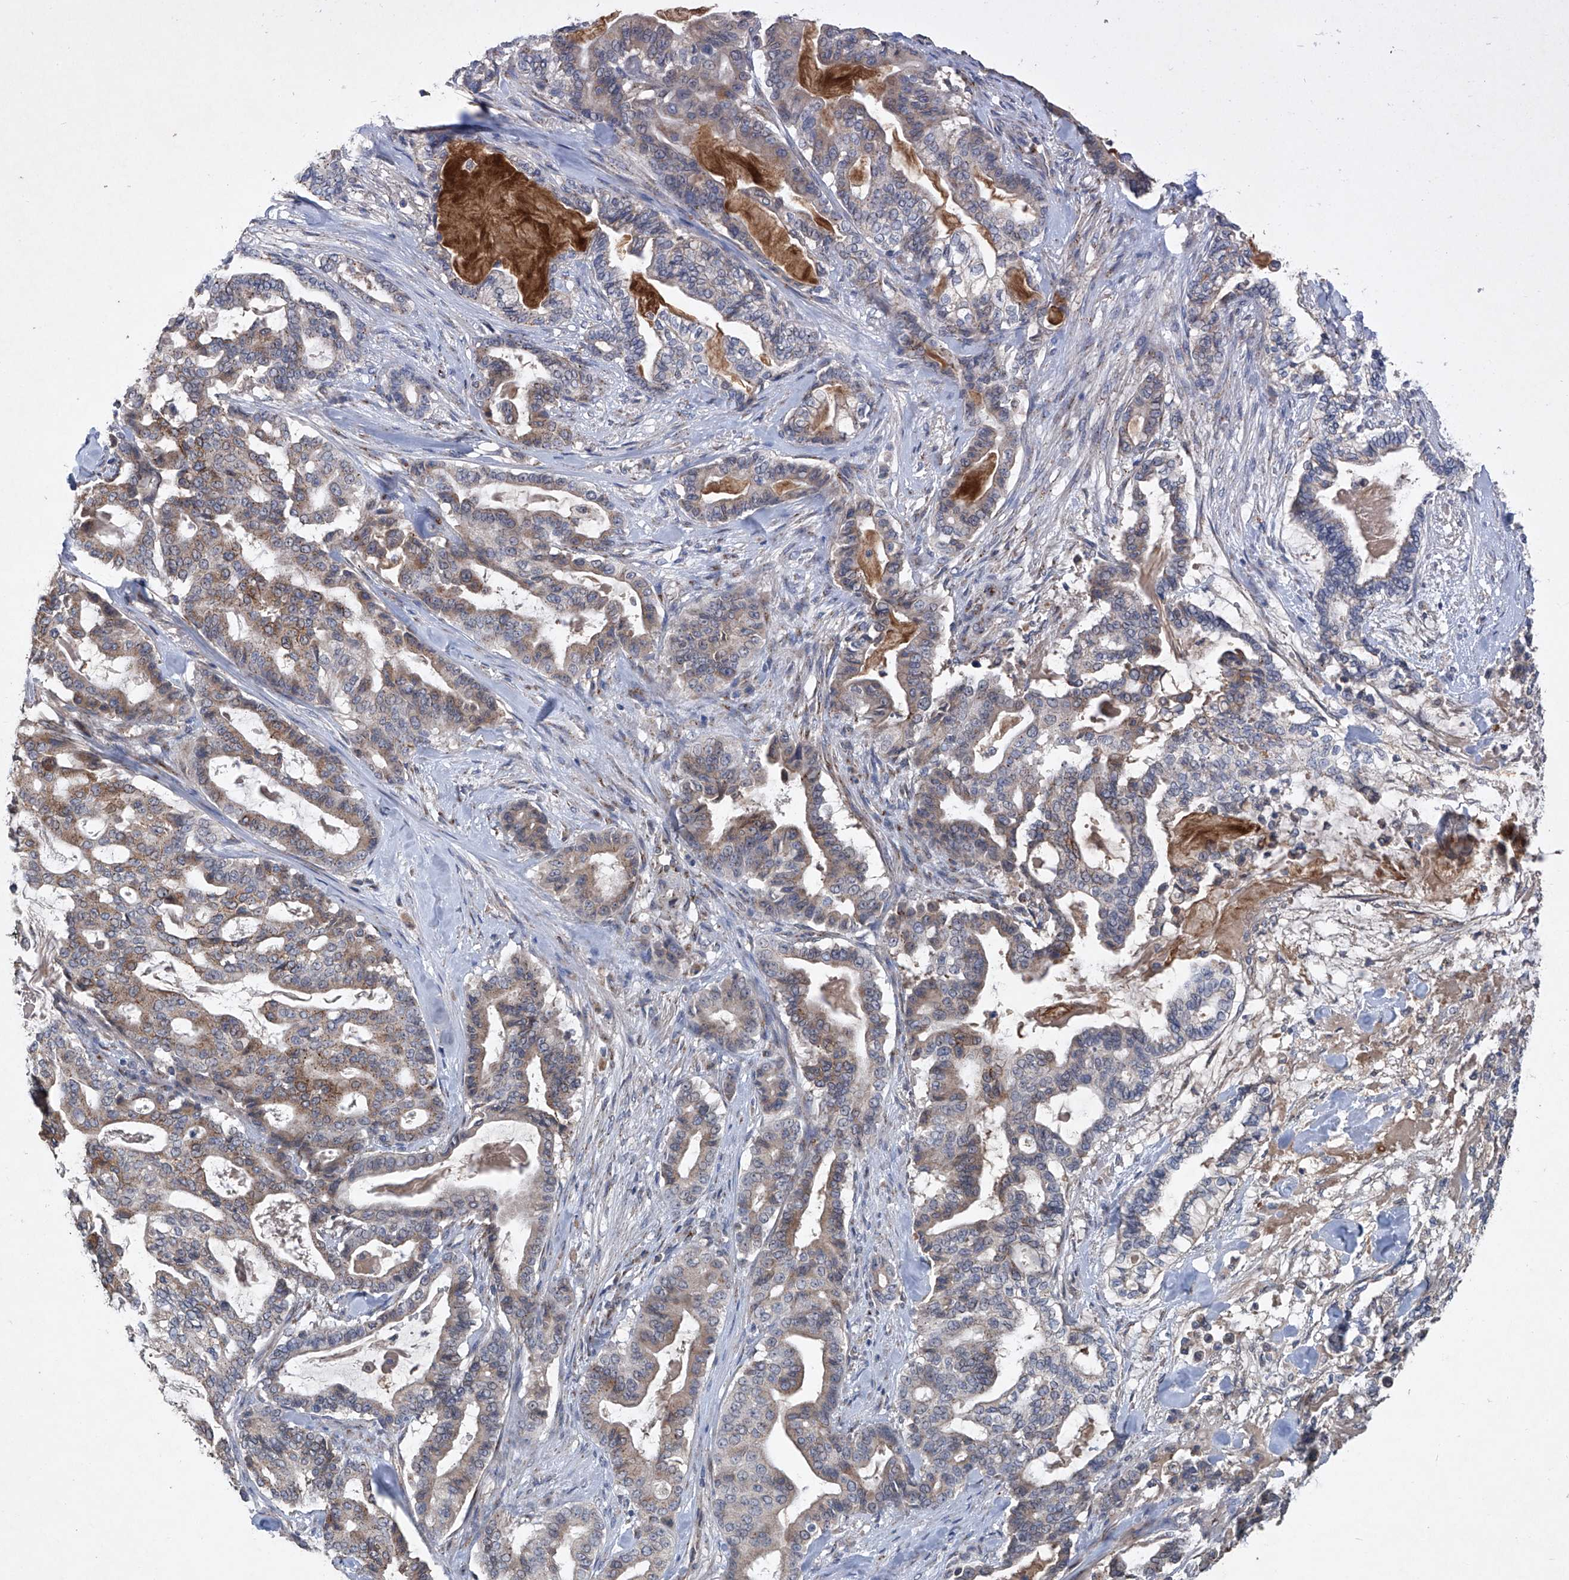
{"staining": {"intensity": "weak", "quantity": "25%-75%", "location": "cytoplasmic/membranous"}, "tissue": "pancreatic cancer", "cell_type": "Tumor cells", "image_type": "cancer", "snomed": [{"axis": "morphology", "description": "Adenocarcinoma, NOS"}, {"axis": "topography", "description": "Pancreas"}], "caption": "The photomicrograph displays staining of pancreatic adenocarcinoma, revealing weak cytoplasmic/membranous protein positivity (brown color) within tumor cells.", "gene": "PCSK5", "patient": {"sex": "male", "age": 63}}